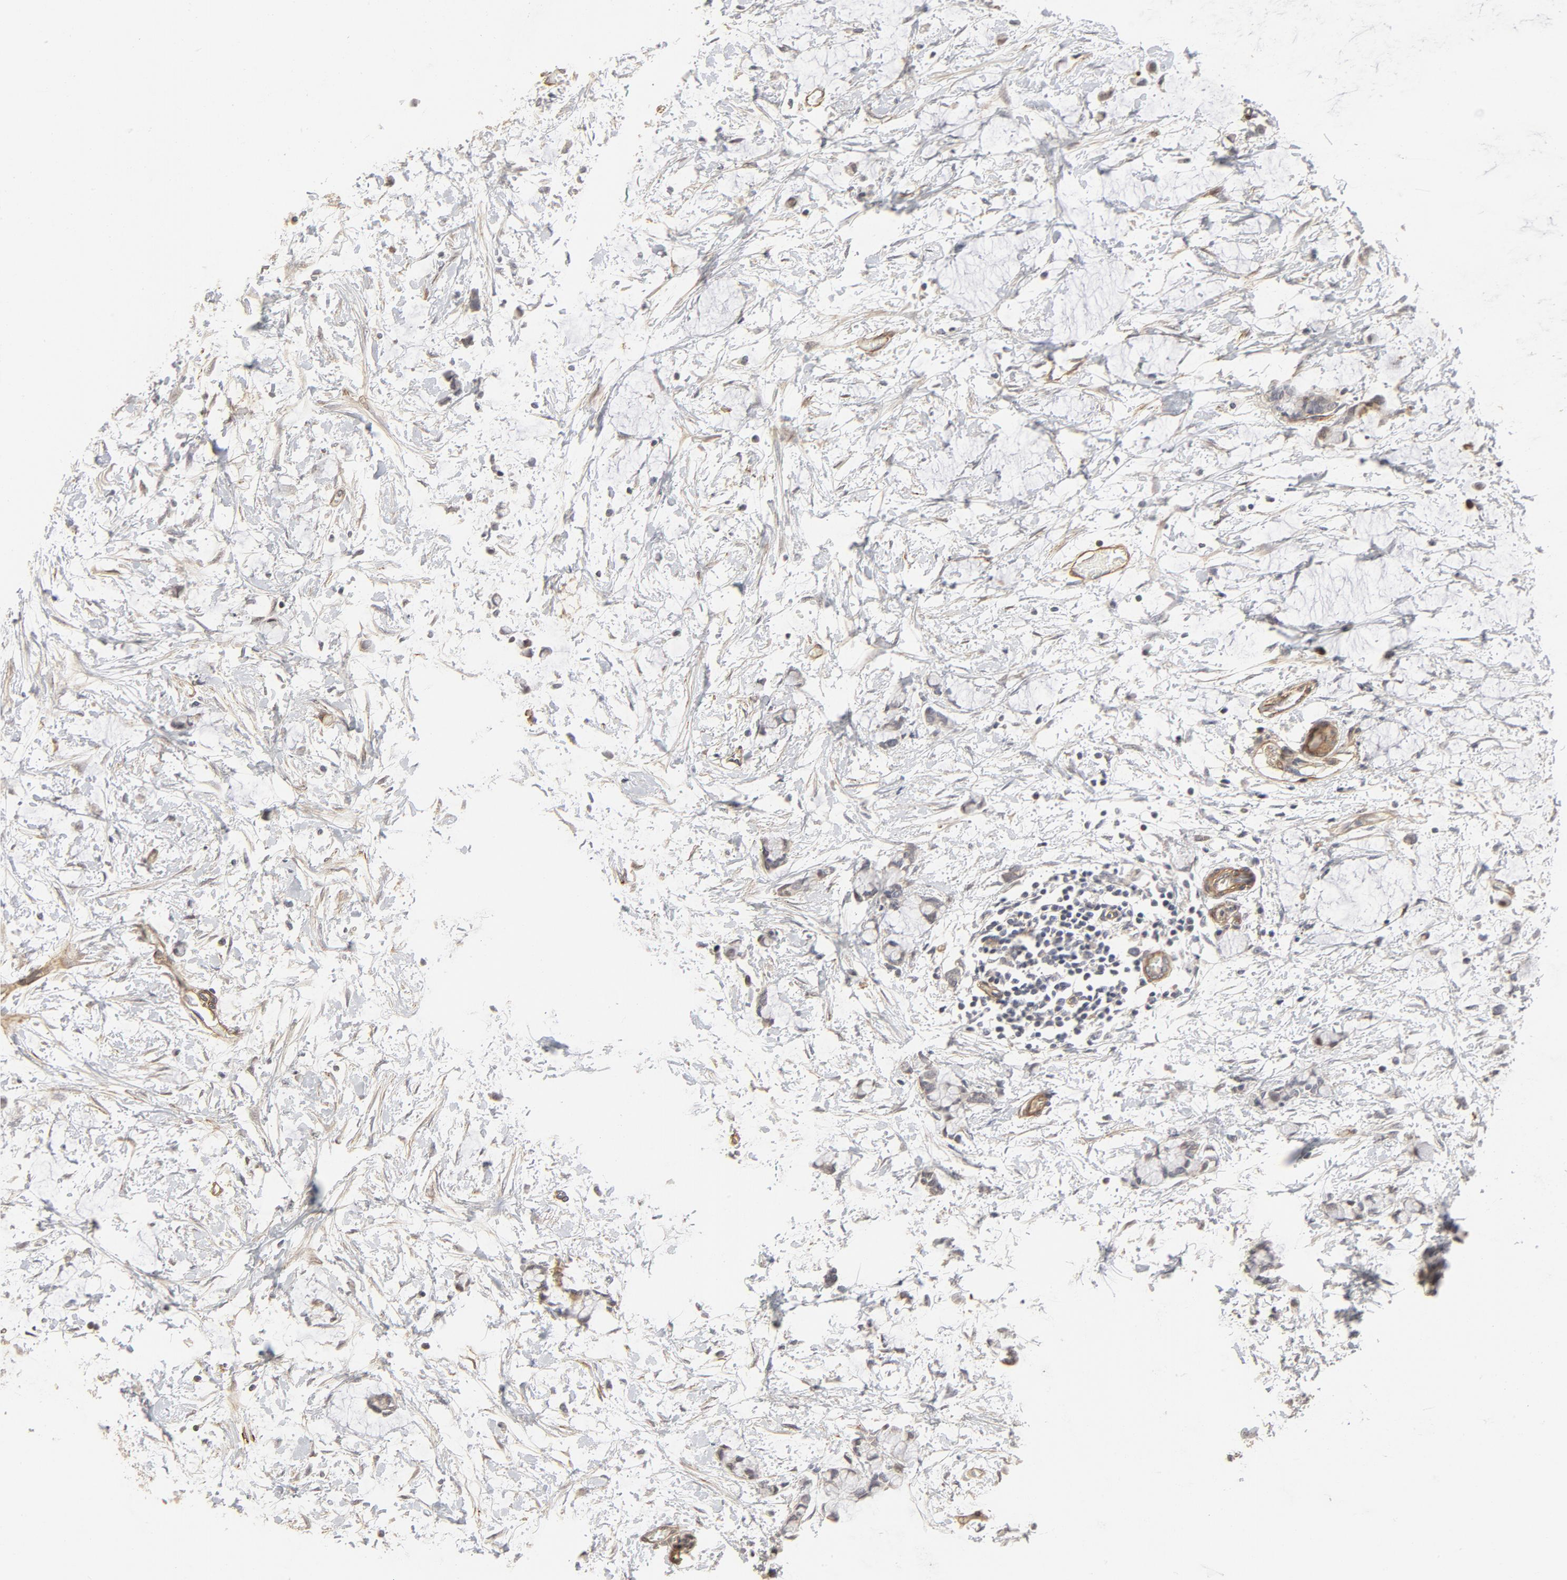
{"staining": {"intensity": "negative", "quantity": "none", "location": "none"}, "tissue": "colorectal cancer", "cell_type": "Tumor cells", "image_type": "cancer", "snomed": [{"axis": "morphology", "description": "Normal tissue, NOS"}, {"axis": "morphology", "description": "Adenocarcinoma, NOS"}, {"axis": "topography", "description": "Colon"}, {"axis": "topography", "description": "Peripheral nerve tissue"}], "caption": "This is an immunohistochemistry (IHC) histopathology image of colorectal cancer (adenocarcinoma). There is no staining in tumor cells.", "gene": "MAGED4", "patient": {"sex": "male", "age": 14}}